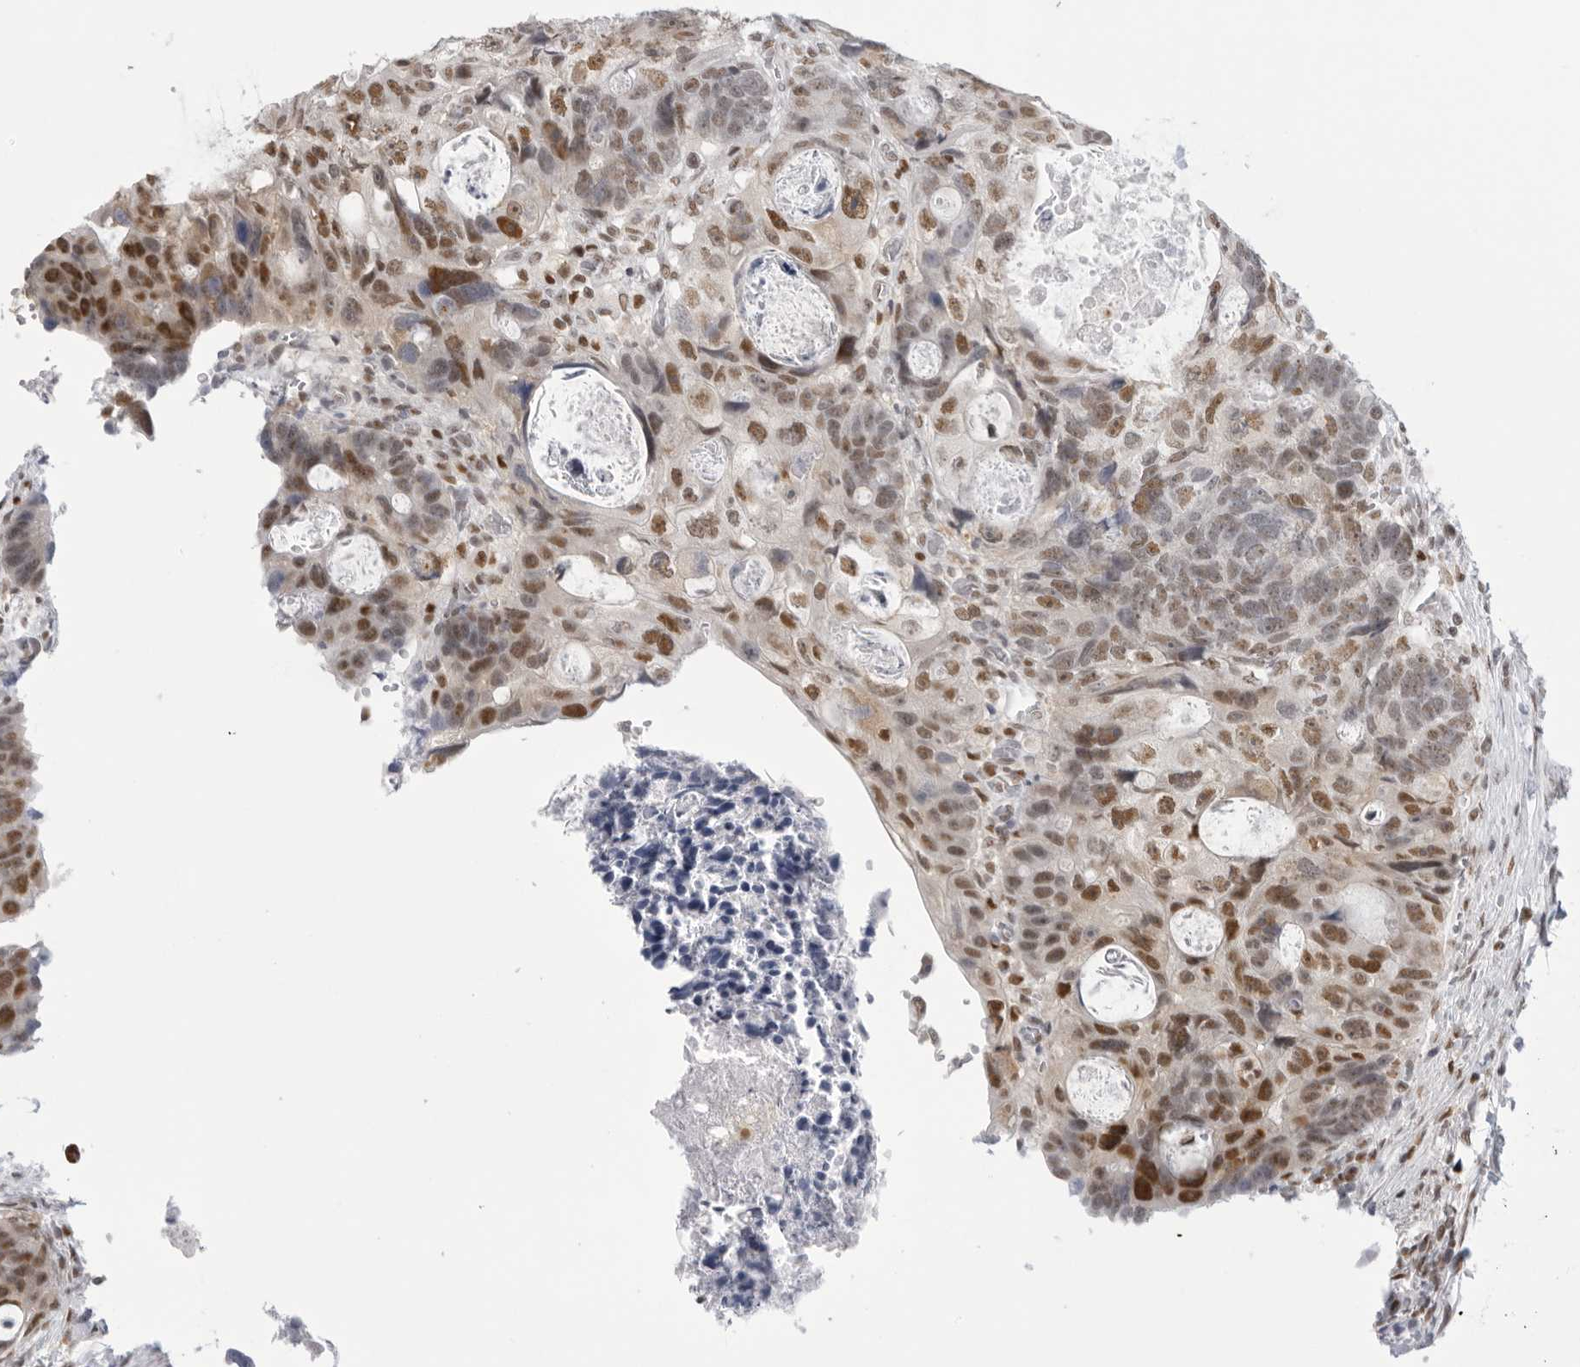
{"staining": {"intensity": "moderate", "quantity": ">75%", "location": "nuclear"}, "tissue": "colorectal cancer", "cell_type": "Tumor cells", "image_type": "cancer", "snomed": [{"axis": "morphology", "description": "Adenocarcinoma, NOS"}, {"axis": "topography", "description": "Rectum"}], "caption": "Immunohistochemistry image of neoplastic tissue: adenocarcinoma (colorectal) stained using immunohistochemistry (IHC) exhibits medium levels of moderate protein expression localized specifically in the nuclear of tumor cells, appearing as a nuclear brown color.", "gene": "RPA2", "patient": {"sex": "male", "age": 59}}